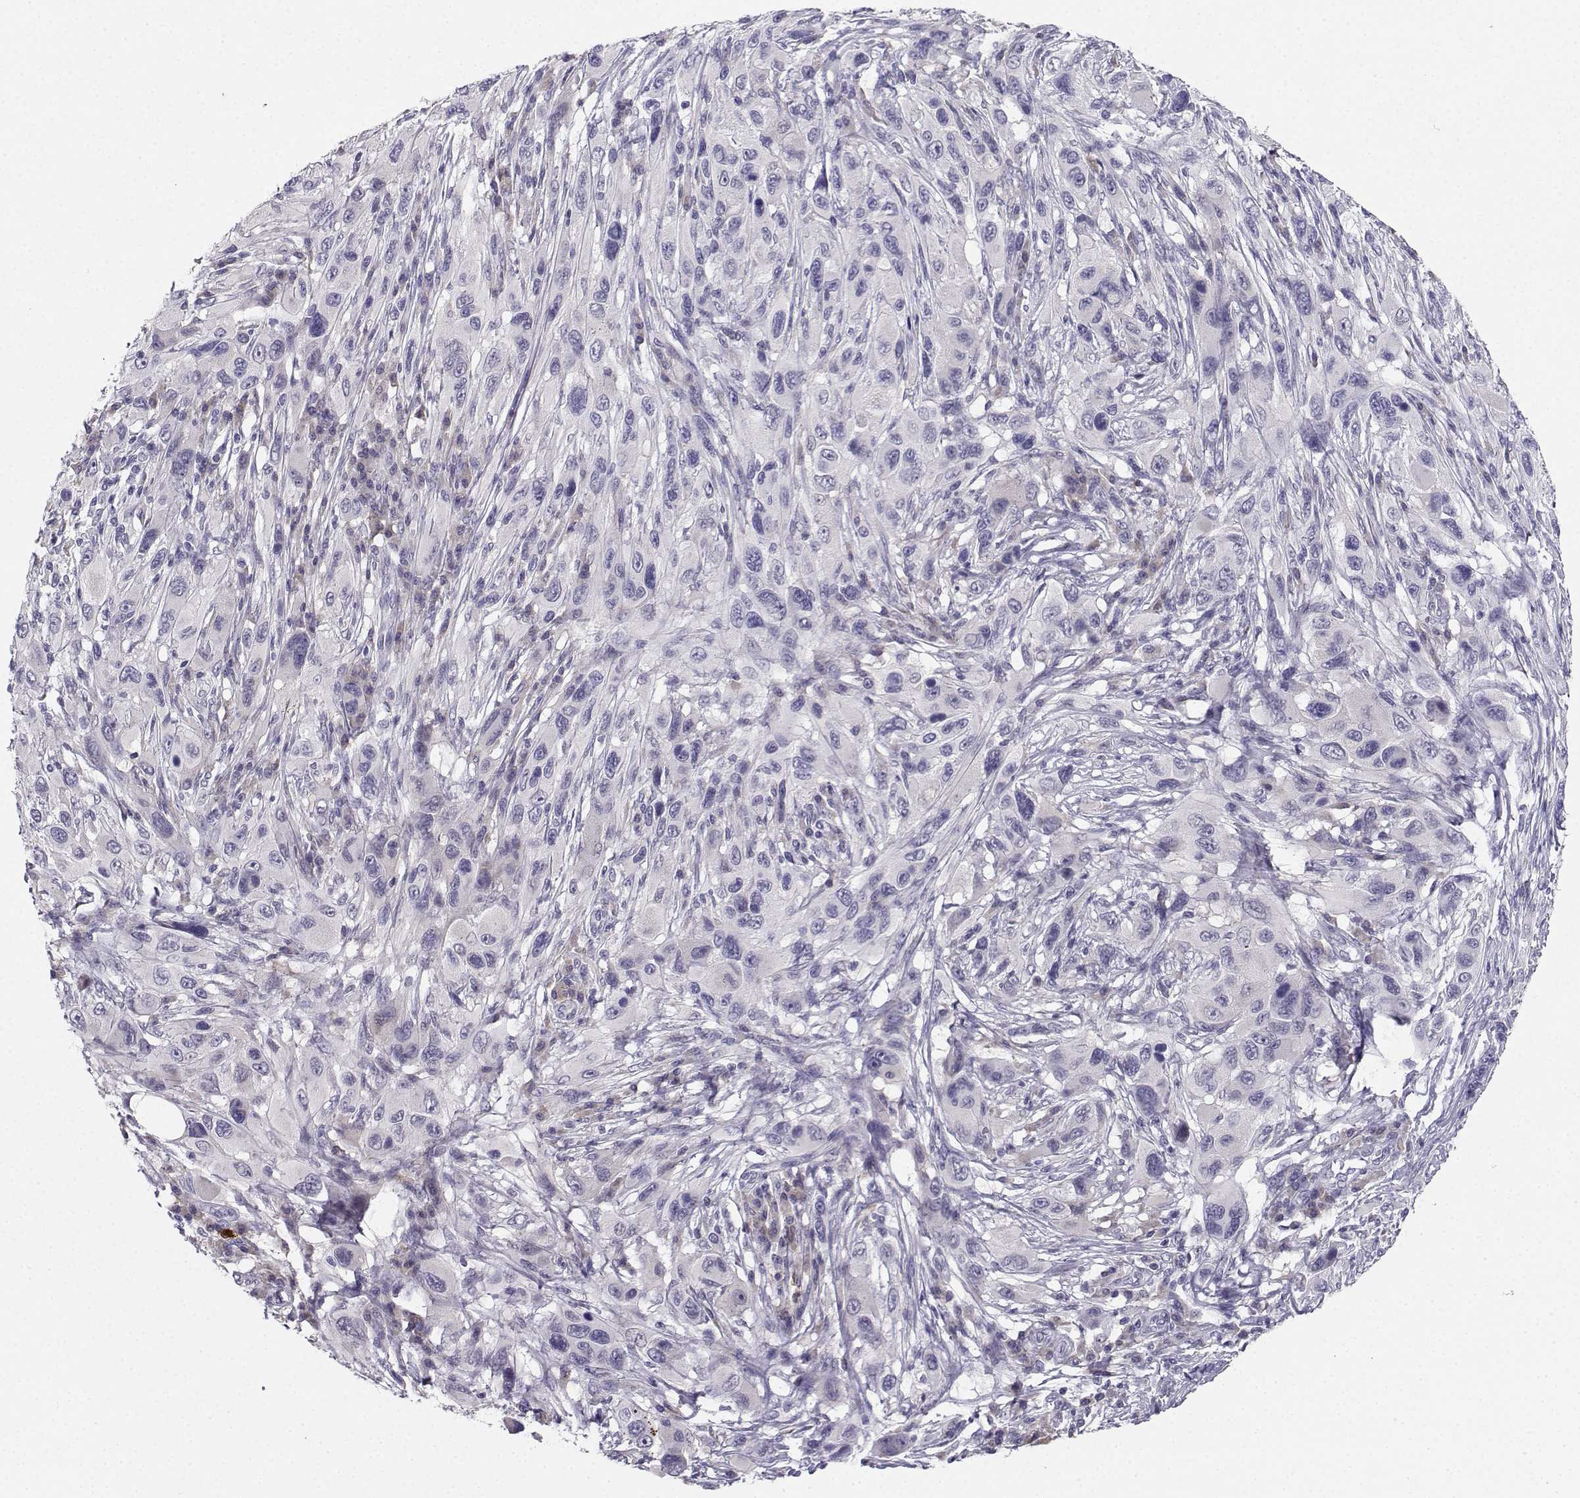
{"staining": {"intensity": "negative", "quantity": "none", "location": "none"}, "tissue": "melanoma", "cell_type": "Tumor cells", "image_type": "cancer", "snomed": [{"axis": "morphology", "description": "Malignant melanoma, NOS"}, {"axis": "topography", "description": "Skin"}], "caption": "IHC image of neoplastic tissue: malignant melanoma stained with DAB displays no significant protein positivity in tumor cells. Brightfield microscopy of immunohistochemistry stained with DAB (3,3'-diaminobenzidine) (brown) and hematoxylin (blue), captured at high magnification.", "gene": "CALY", "patient": {"sex": "male", "age": 53}}